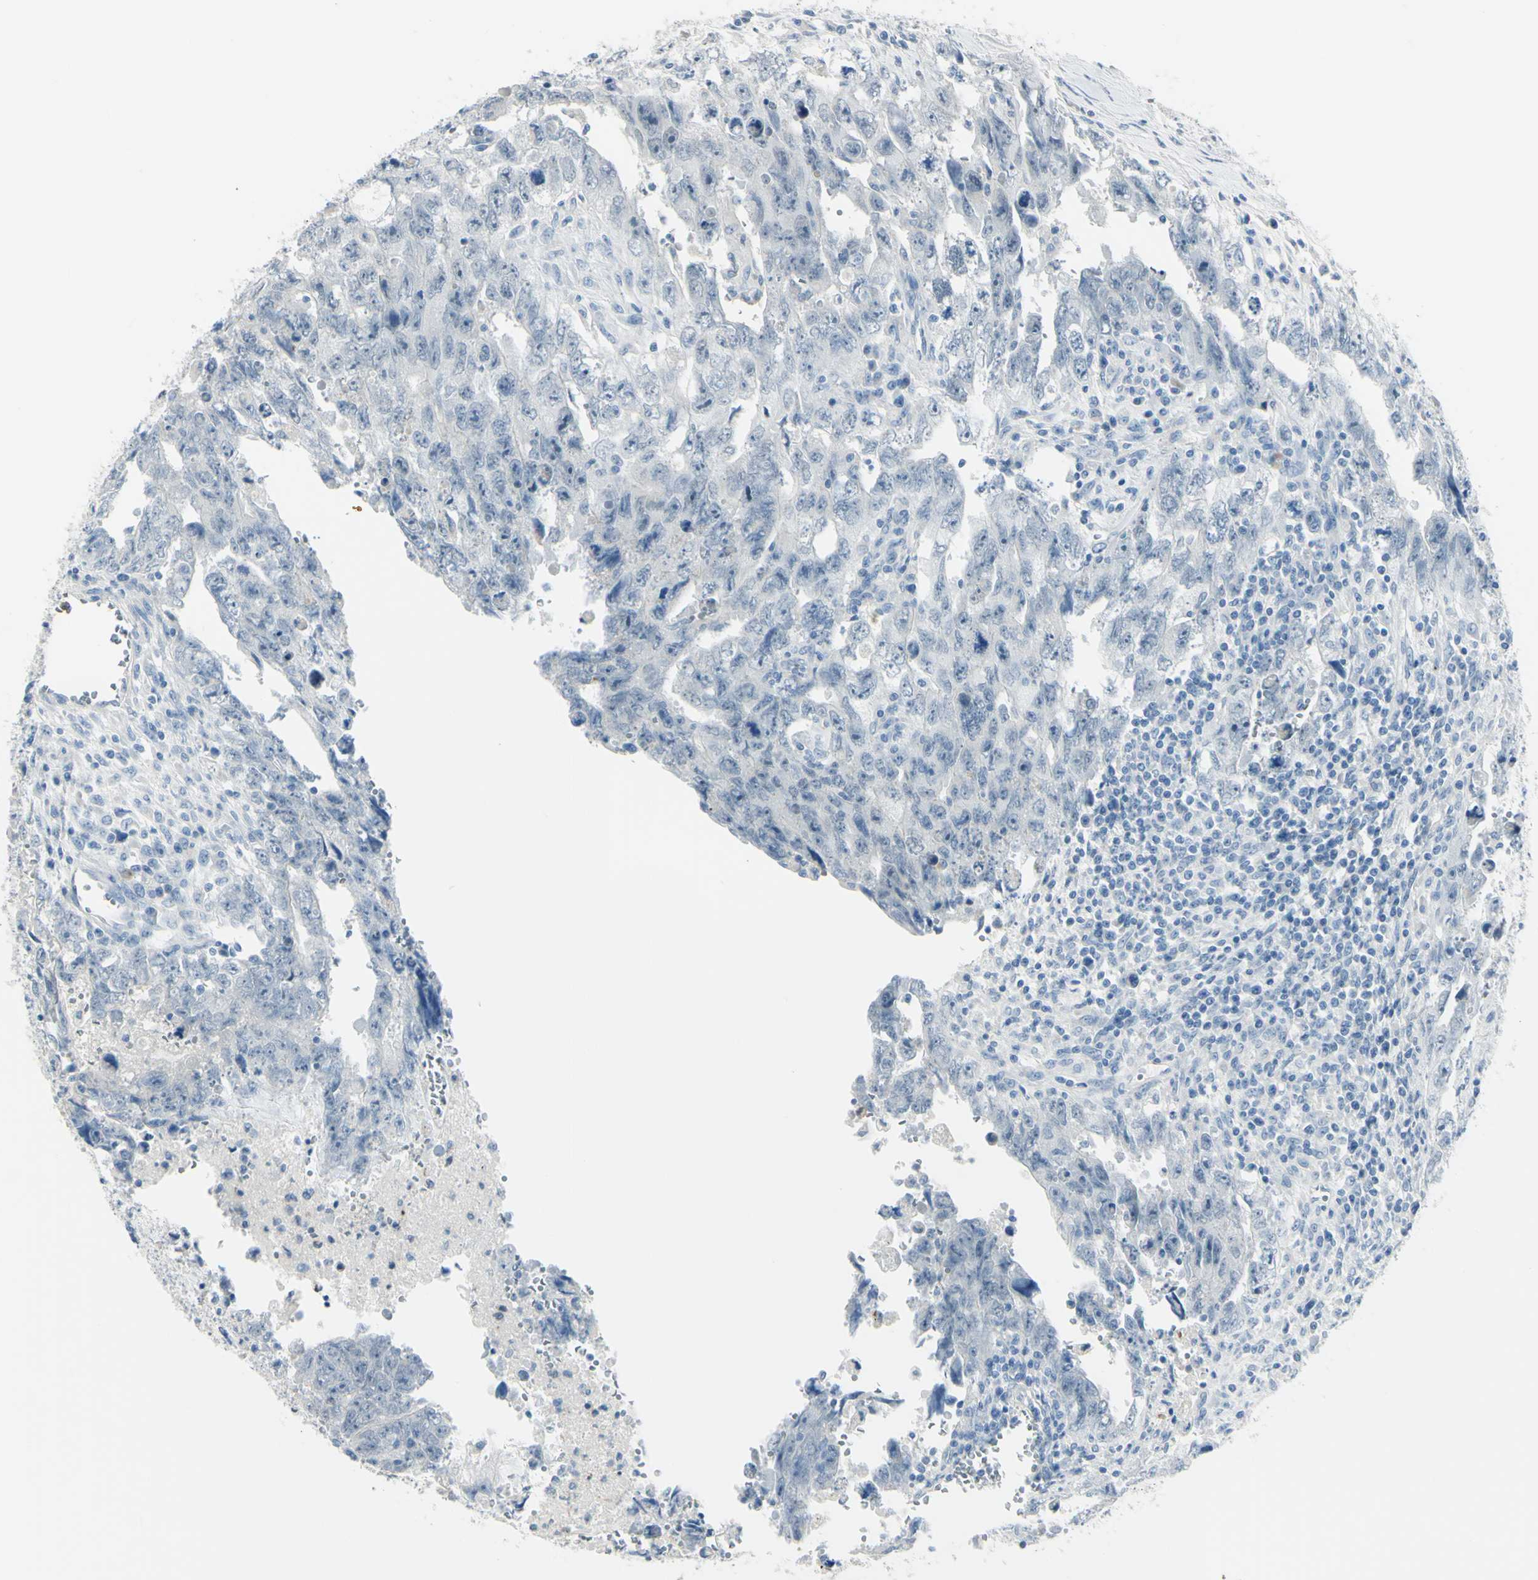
{"staining": {"intensity": "negative", "quantity": "none", "location": "none"}, "tissue": "testis cancer", "cell_type": "Tumor cells", "image_type": "cancer", "snomed": [{"axis": "morphology", "description": "Carcinoma, Embryonal, NOS"}, {"axis": "topography", "description": "Testis"}], "caption": "Immunohistochemistry (IHC) image of testis embryonal carcinoma stained for a protein (brown), which demonstrates no expression in tumor cells.", "gene": "ZNF557", "patient": {"sex": "male", "age": 28}}